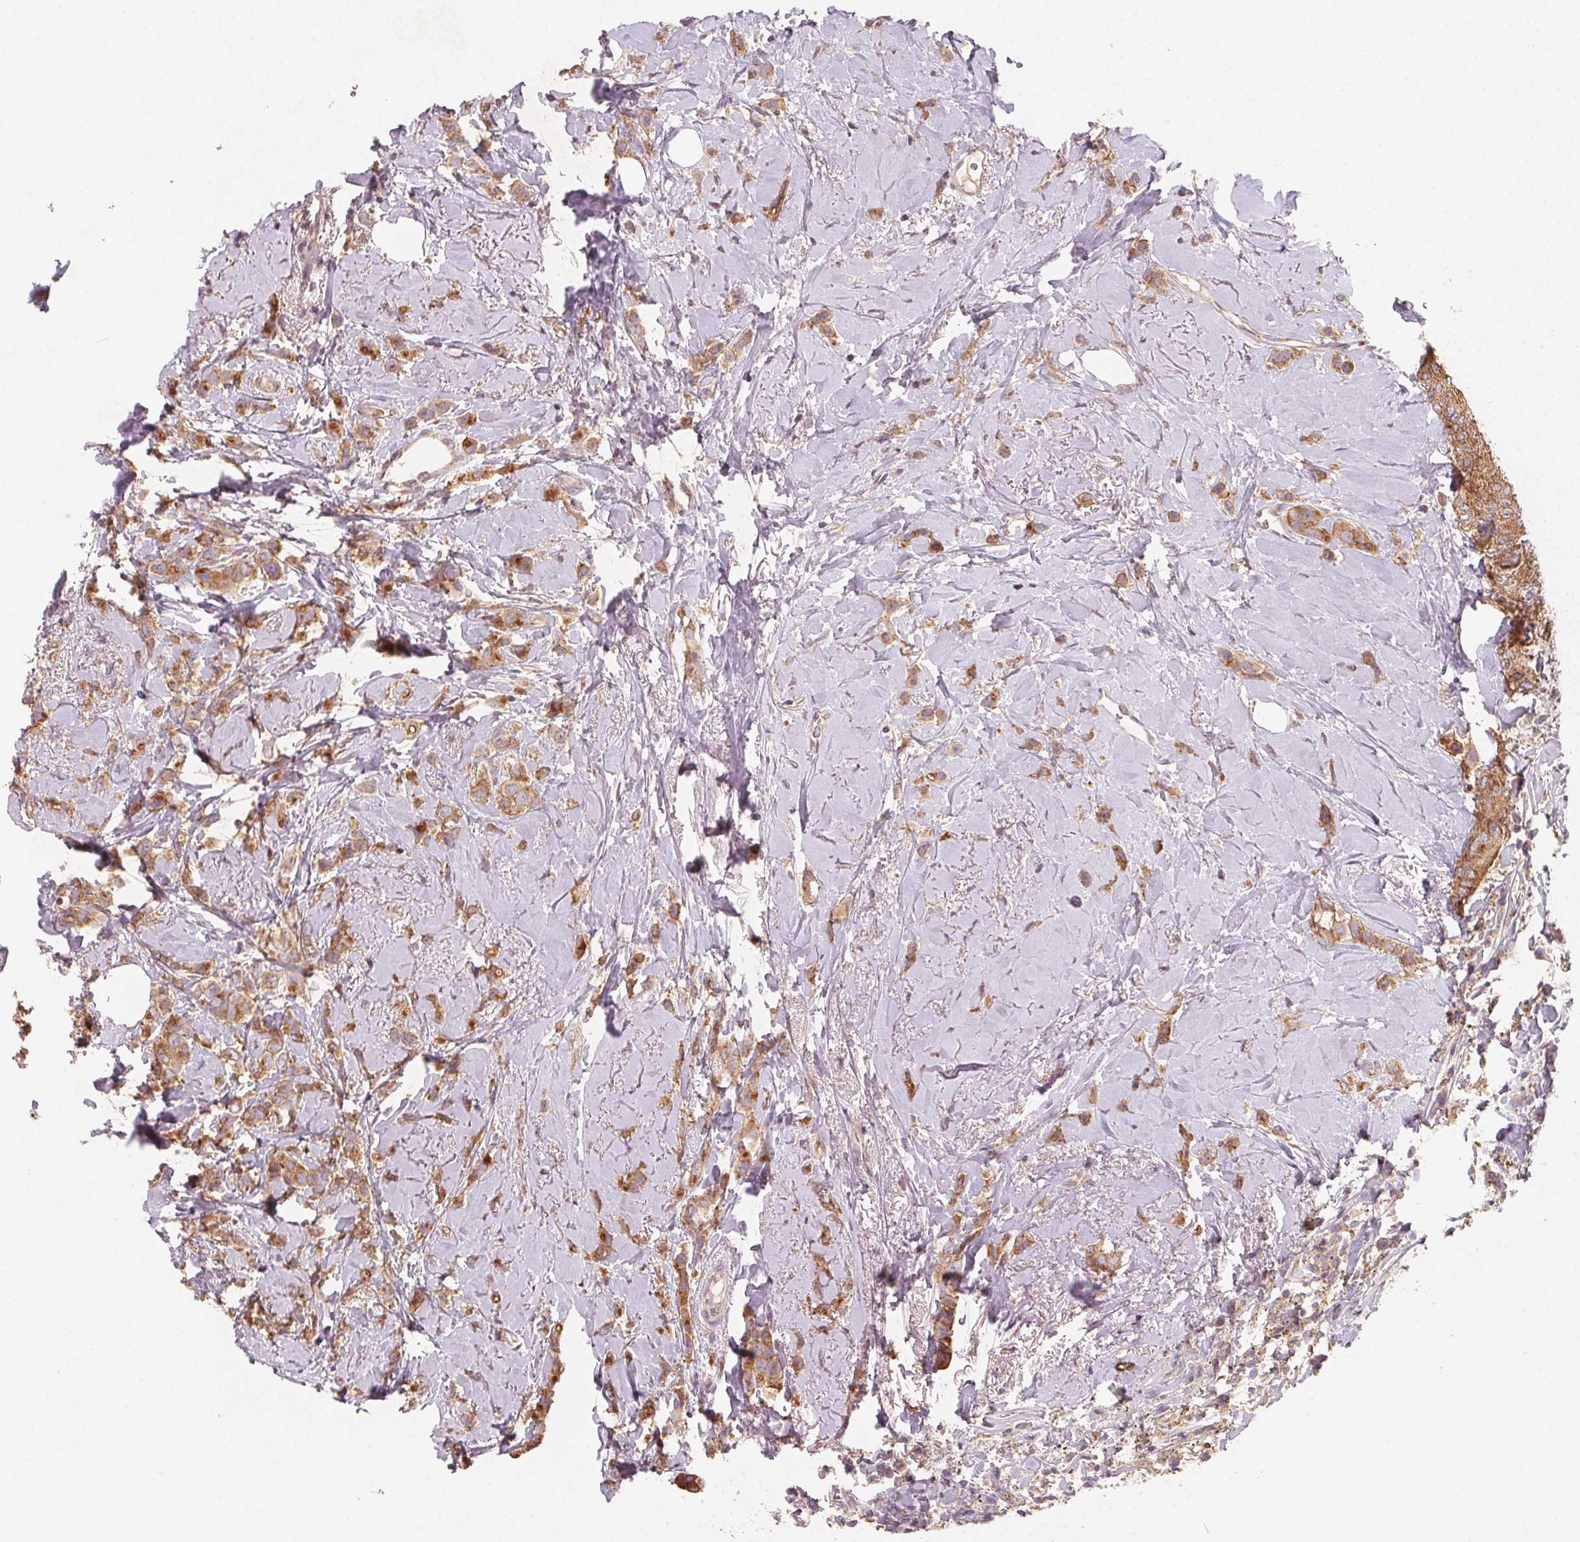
{"staining": {"intensity": "moderate", "quantity": ">75%", "location": "cytoplasmic/membranous"}, "tissue": "breast cancer", "cell_type": "Tumor cells", "image_type": "cancer", "snomed": [{"axis": "morphology", "description": "Lobular carcinoma"}, {"axis": "topography", "description": "Breast"}], "caption": "Protein expression analysis of human breast lobular carcinoma reveals moderate cytoplasmic/membranous positivity in about >75% of tumor cells. (DAB (3,3'-diaminobenzidine) IHC, brown staining for protein, blue staining for nuclei).", "gene": "AP1S1", "patient": {"sex": "female", "age": 66}}